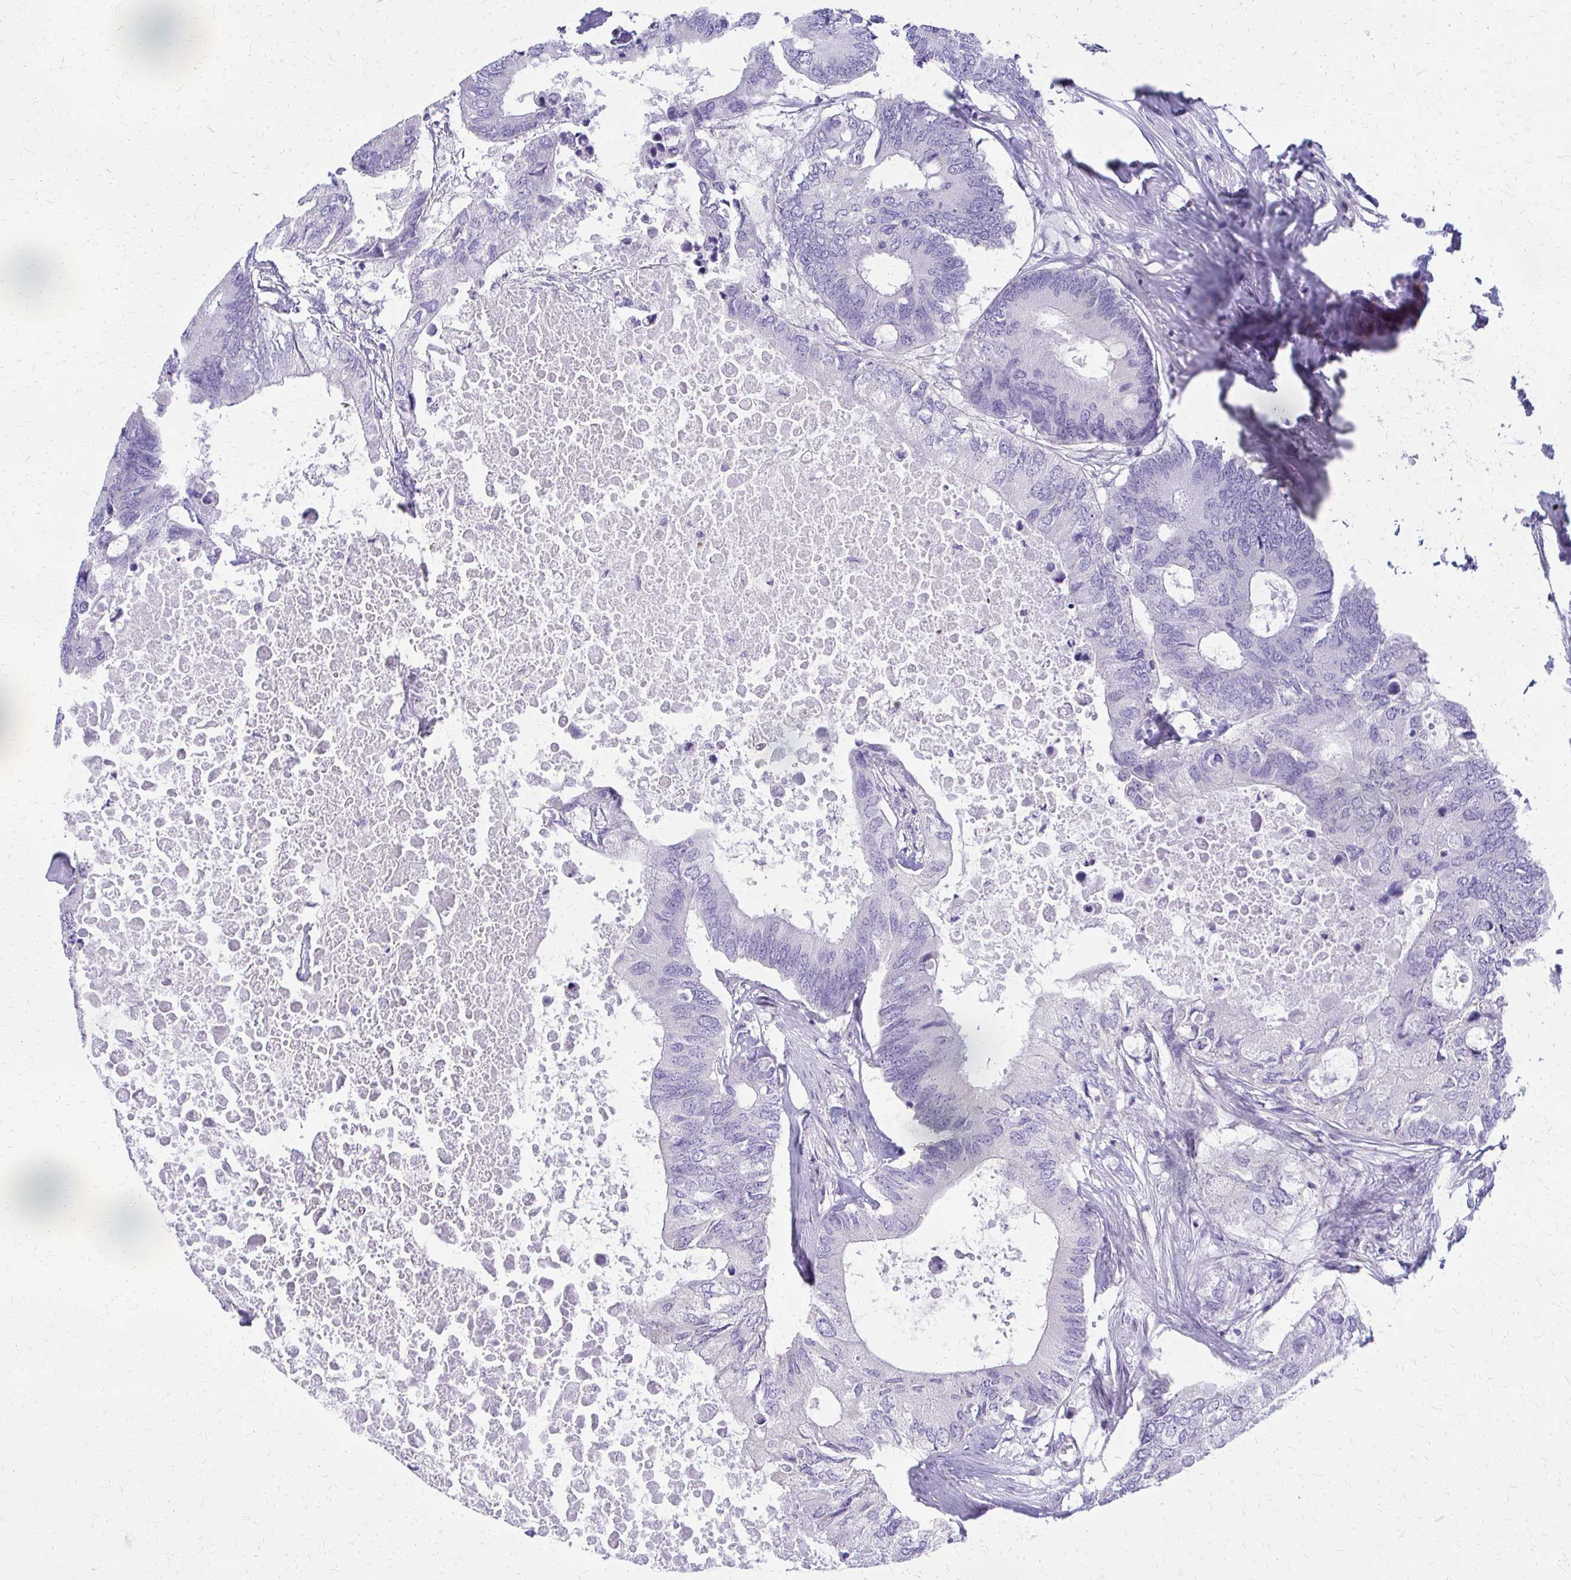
{"staining": {"intensity": "negative", "quantity": "none", "location": "none"}, "tissue": "colorectal cancer", "cell_type": "Tumor cells", "image_type": "cancer", "snomed": [{"axis": "morphology", "description": "Adenocarcinoma, NOS"}, {"axis": "topography", "description": "Colon"}], "caption": "The immunohistochemistry histopathology image has no significant expression in tumor cells of colorectal cancer (adenocarcinoma) tissue.", "gene": "TRIM6", "patient": {"sex": "male", "age": 71}}